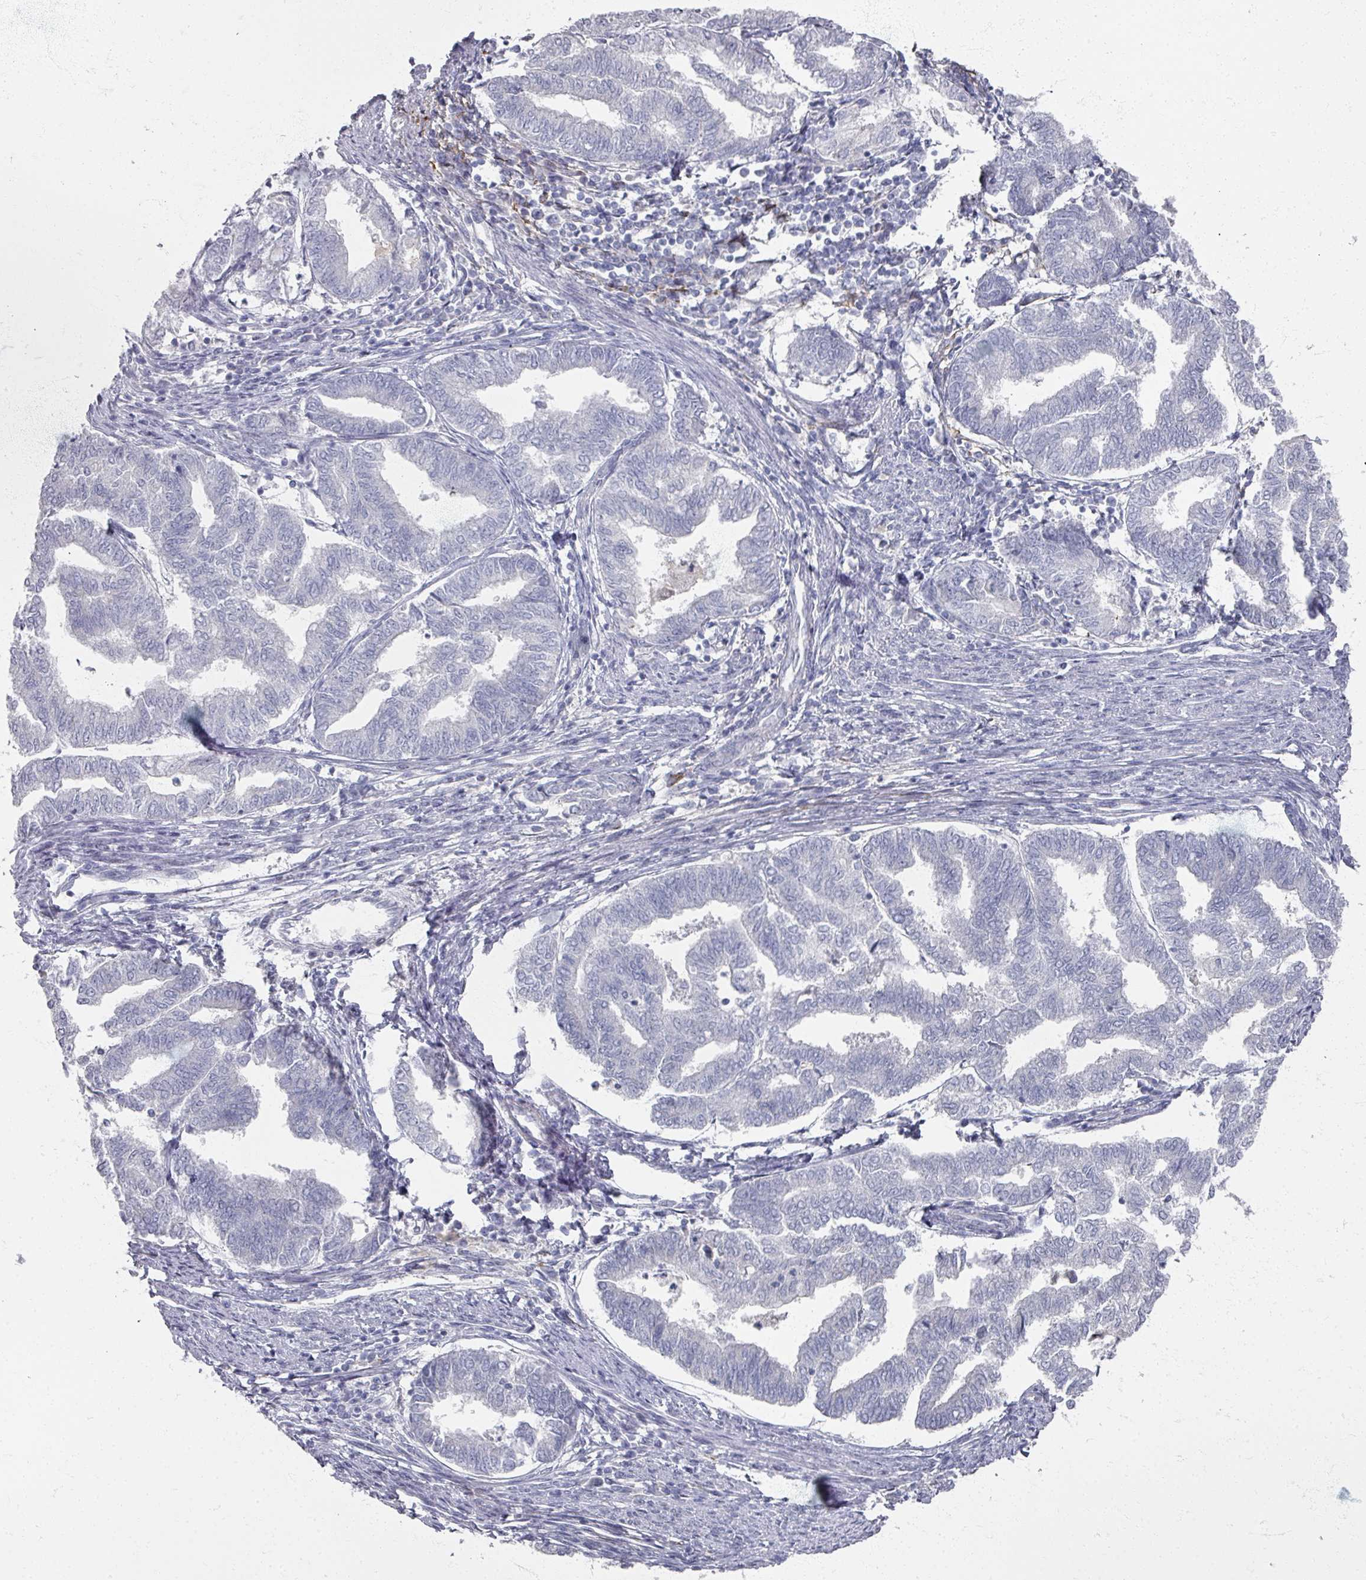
{"staining": {"intensity": "negative", "quantity": "none", "location": "none"}, "tissue": "endometrial cancer", "cell_type": "Tumor cells", "image_type": "cancer", "snomed": [{"axis": "morphology", "description": "Adenocarcinoma, NOS"}, {"axis": "topography", "description": "Endometrium"}], "caption": "This photomicrograph is of endometrial cancer stained with IHC to label a protein in brown with the nuclei are counter-stained blue. There is no staining in tumor cells.", "gene": "TTYH3", "patient": {"sex": "female", "age": 79}}